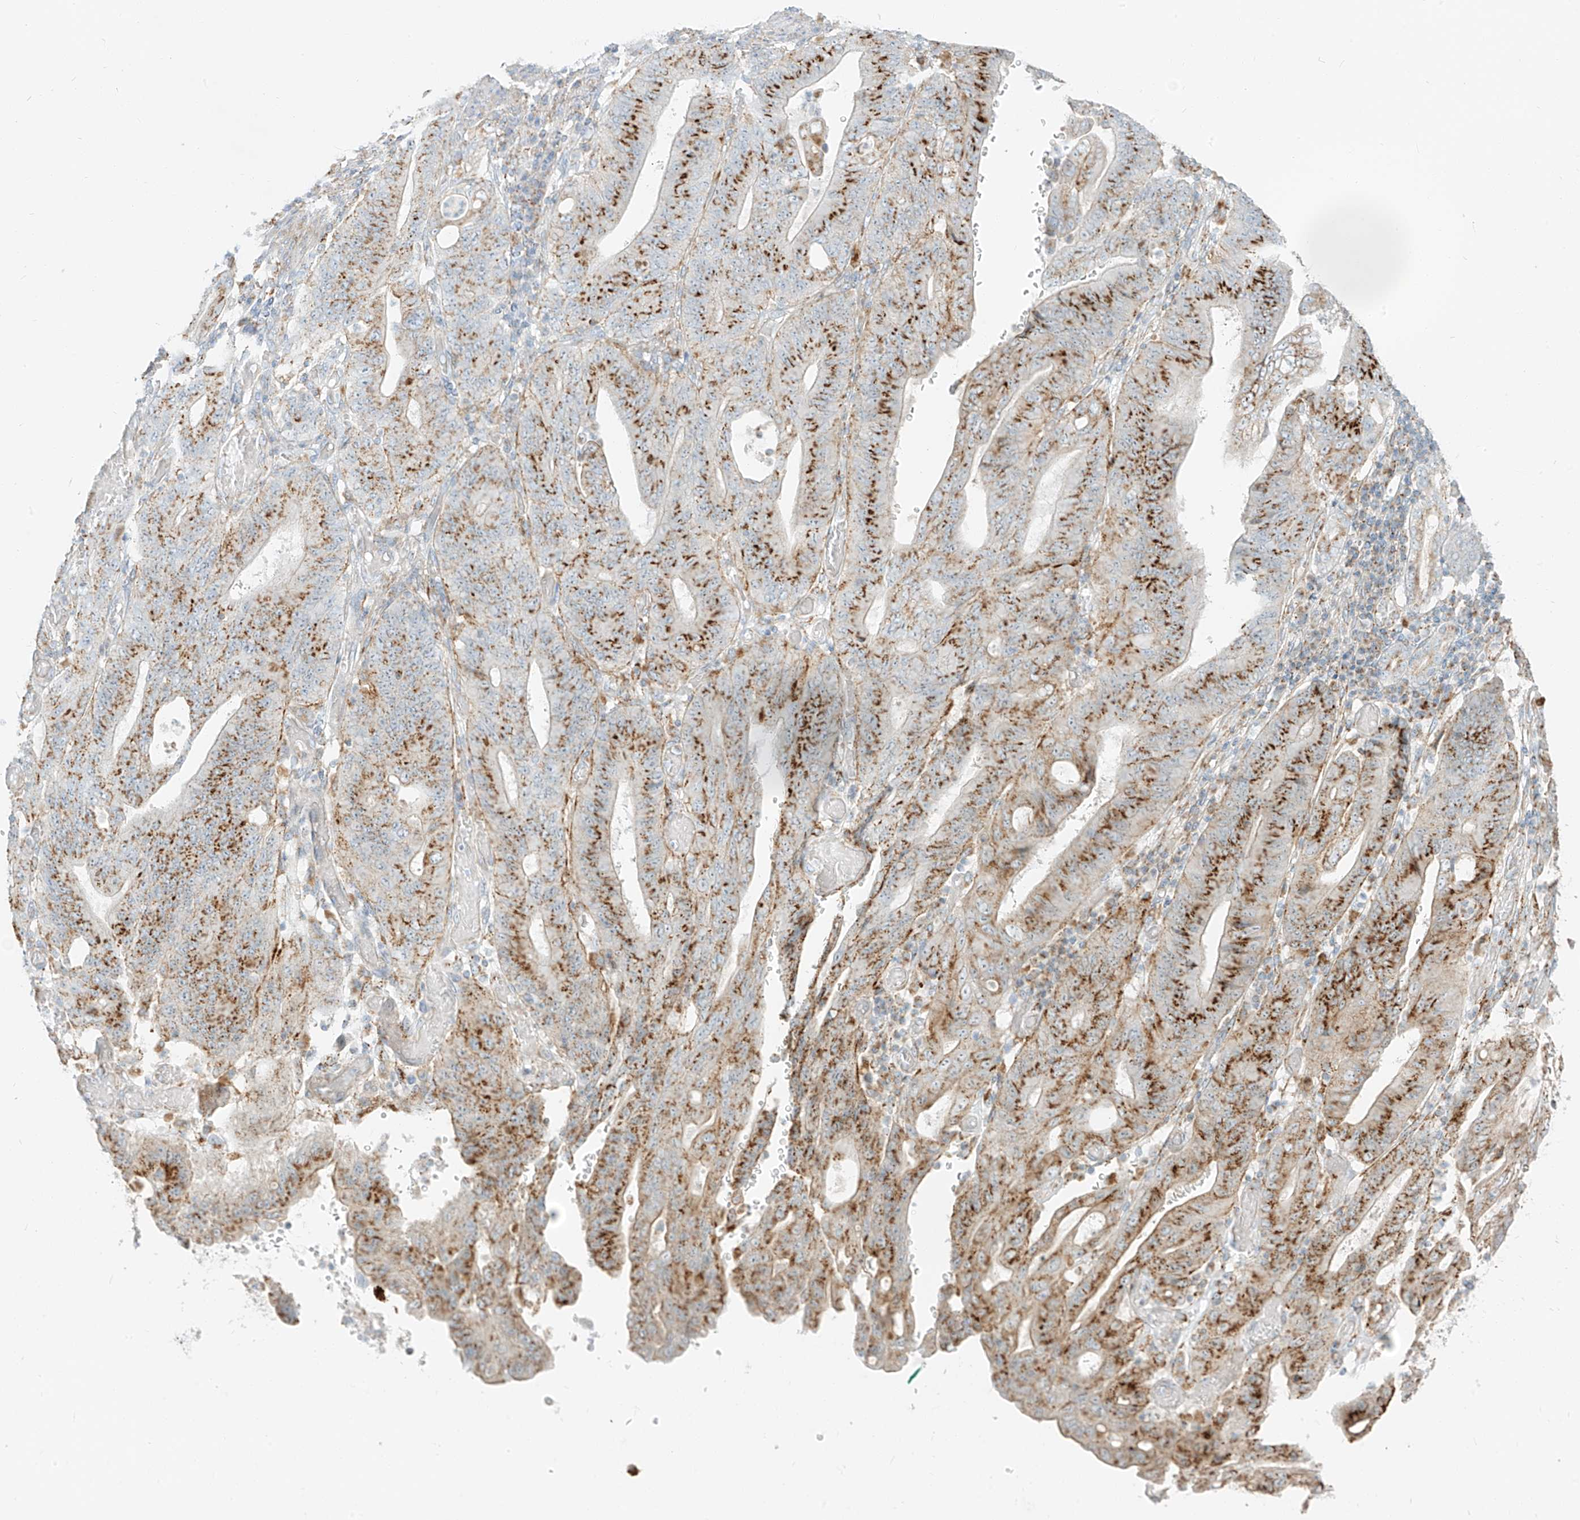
{"staining": {"intensity": "moderate", "quantity": ">75%", "location": "cytoplasmic/membranous"}, "tissue": "stomach cancer", "cell_type": "Tumor cells", "image_type": "cancer", "snomed": [{"axis": "morphology", "description": "Adenocarcinoma, NOS"}, {"axis": "topography", "description": "Stomach"}], "caption": "Immunohistochemistry (IHC) photomicrograph of human adenocarcinoma (stomach) stained for a protein (brown), which reveals medium levels of moderate cytoplasmic/membranous staining in approximately >75% of tumor cells.", "gene": "SLC35F6", "patient": {"sex": "female", "age": 73}}